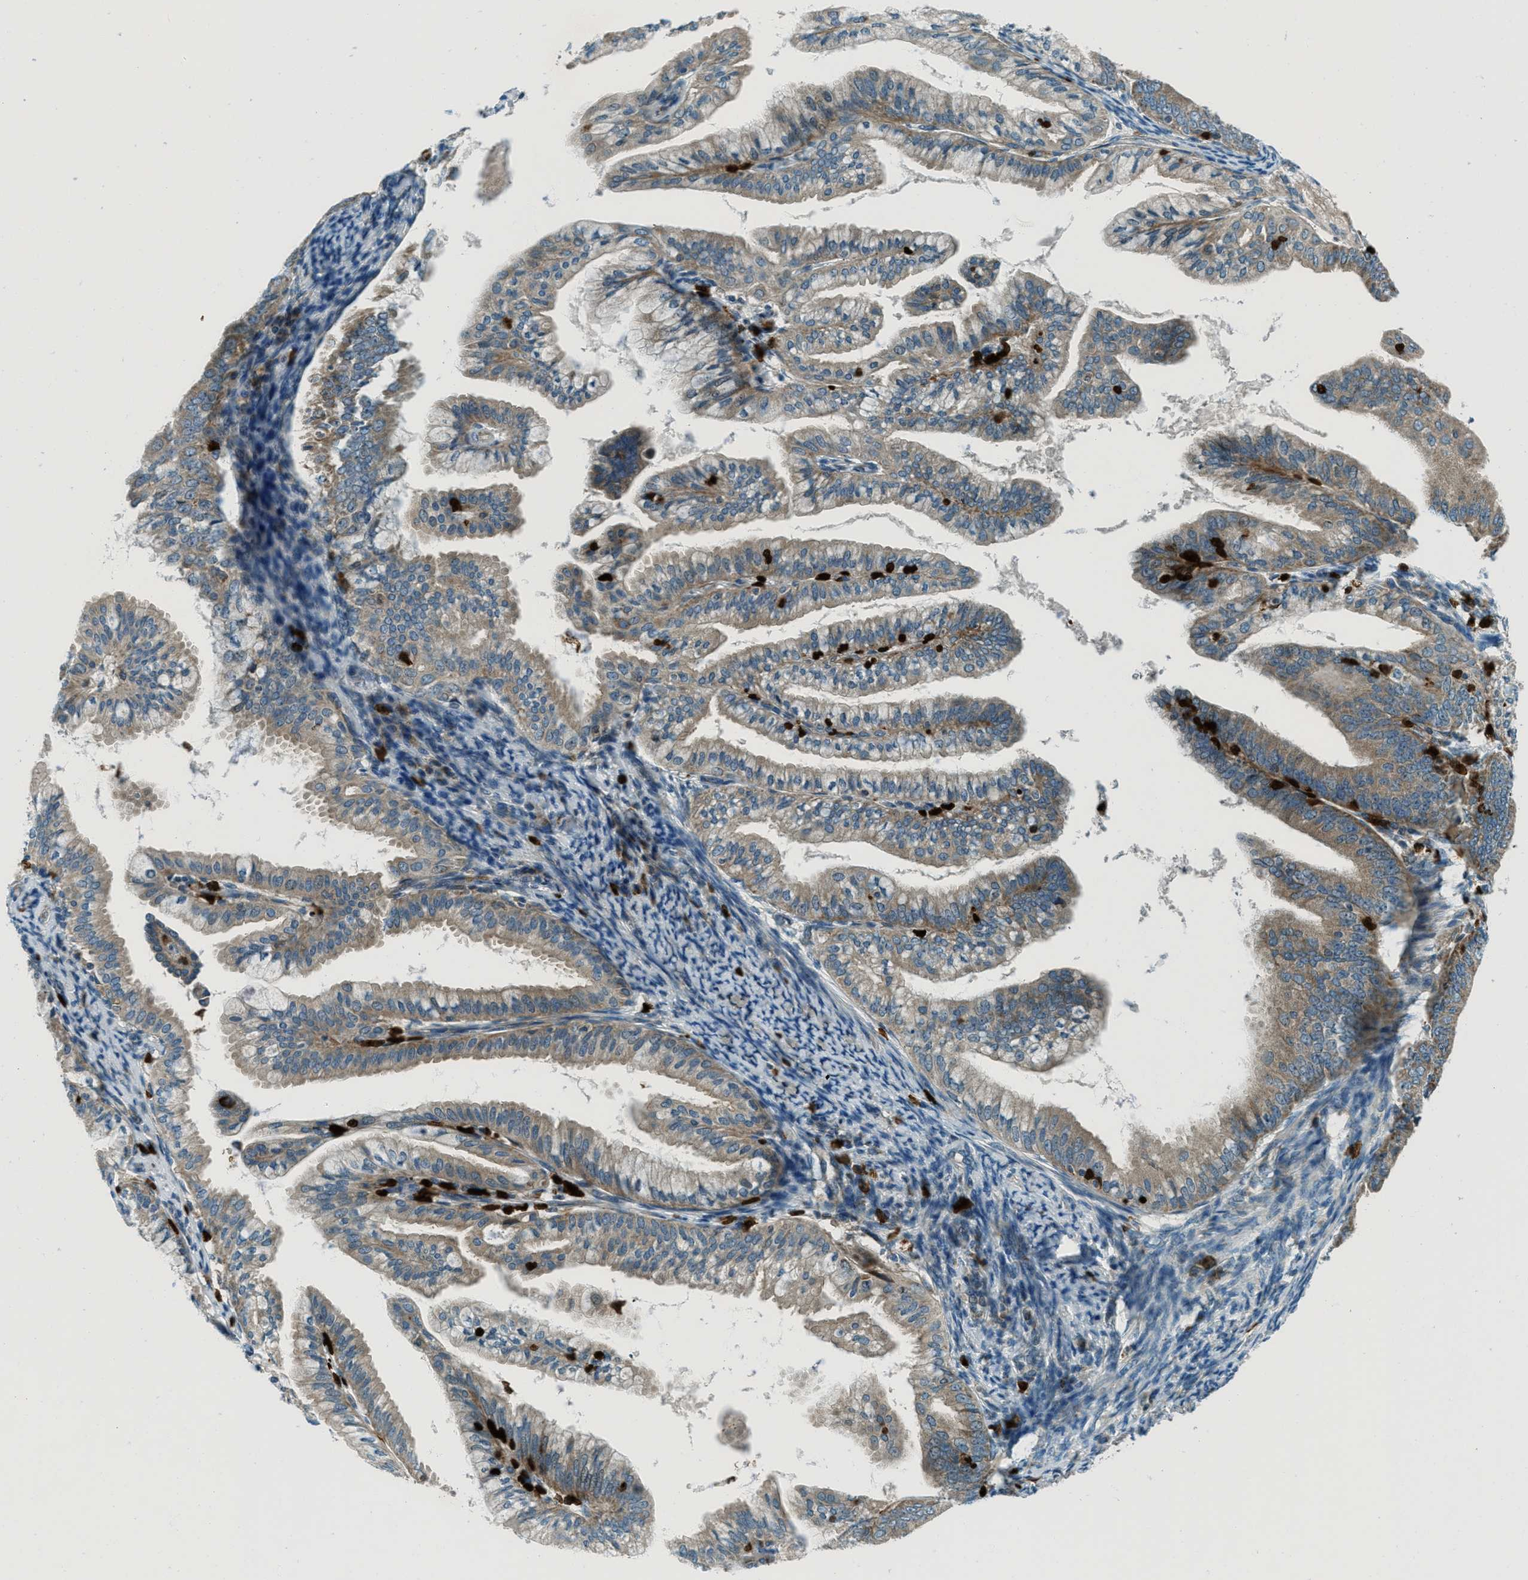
{"staining": {"intensity": "moderate", "quantity": ">75%", "location": "cytoplasmic/membranous"}, "tissue": "endometrial cancer", "cell_type": "Tumor cells", "image_type": "cancer", "snomed": [{"axis": "morphology", "description": "Adenocarcinoma, NOS"}, {"axis": "topography", "description": "Endometrium"}], "caption": "Protein staining displays moderate cytoplasmic/membranous staining in approximately >75% of tumor cells in endometrial cancer.", "gene": "FAR1", "patient": {"sex": "female", "age": 63}}